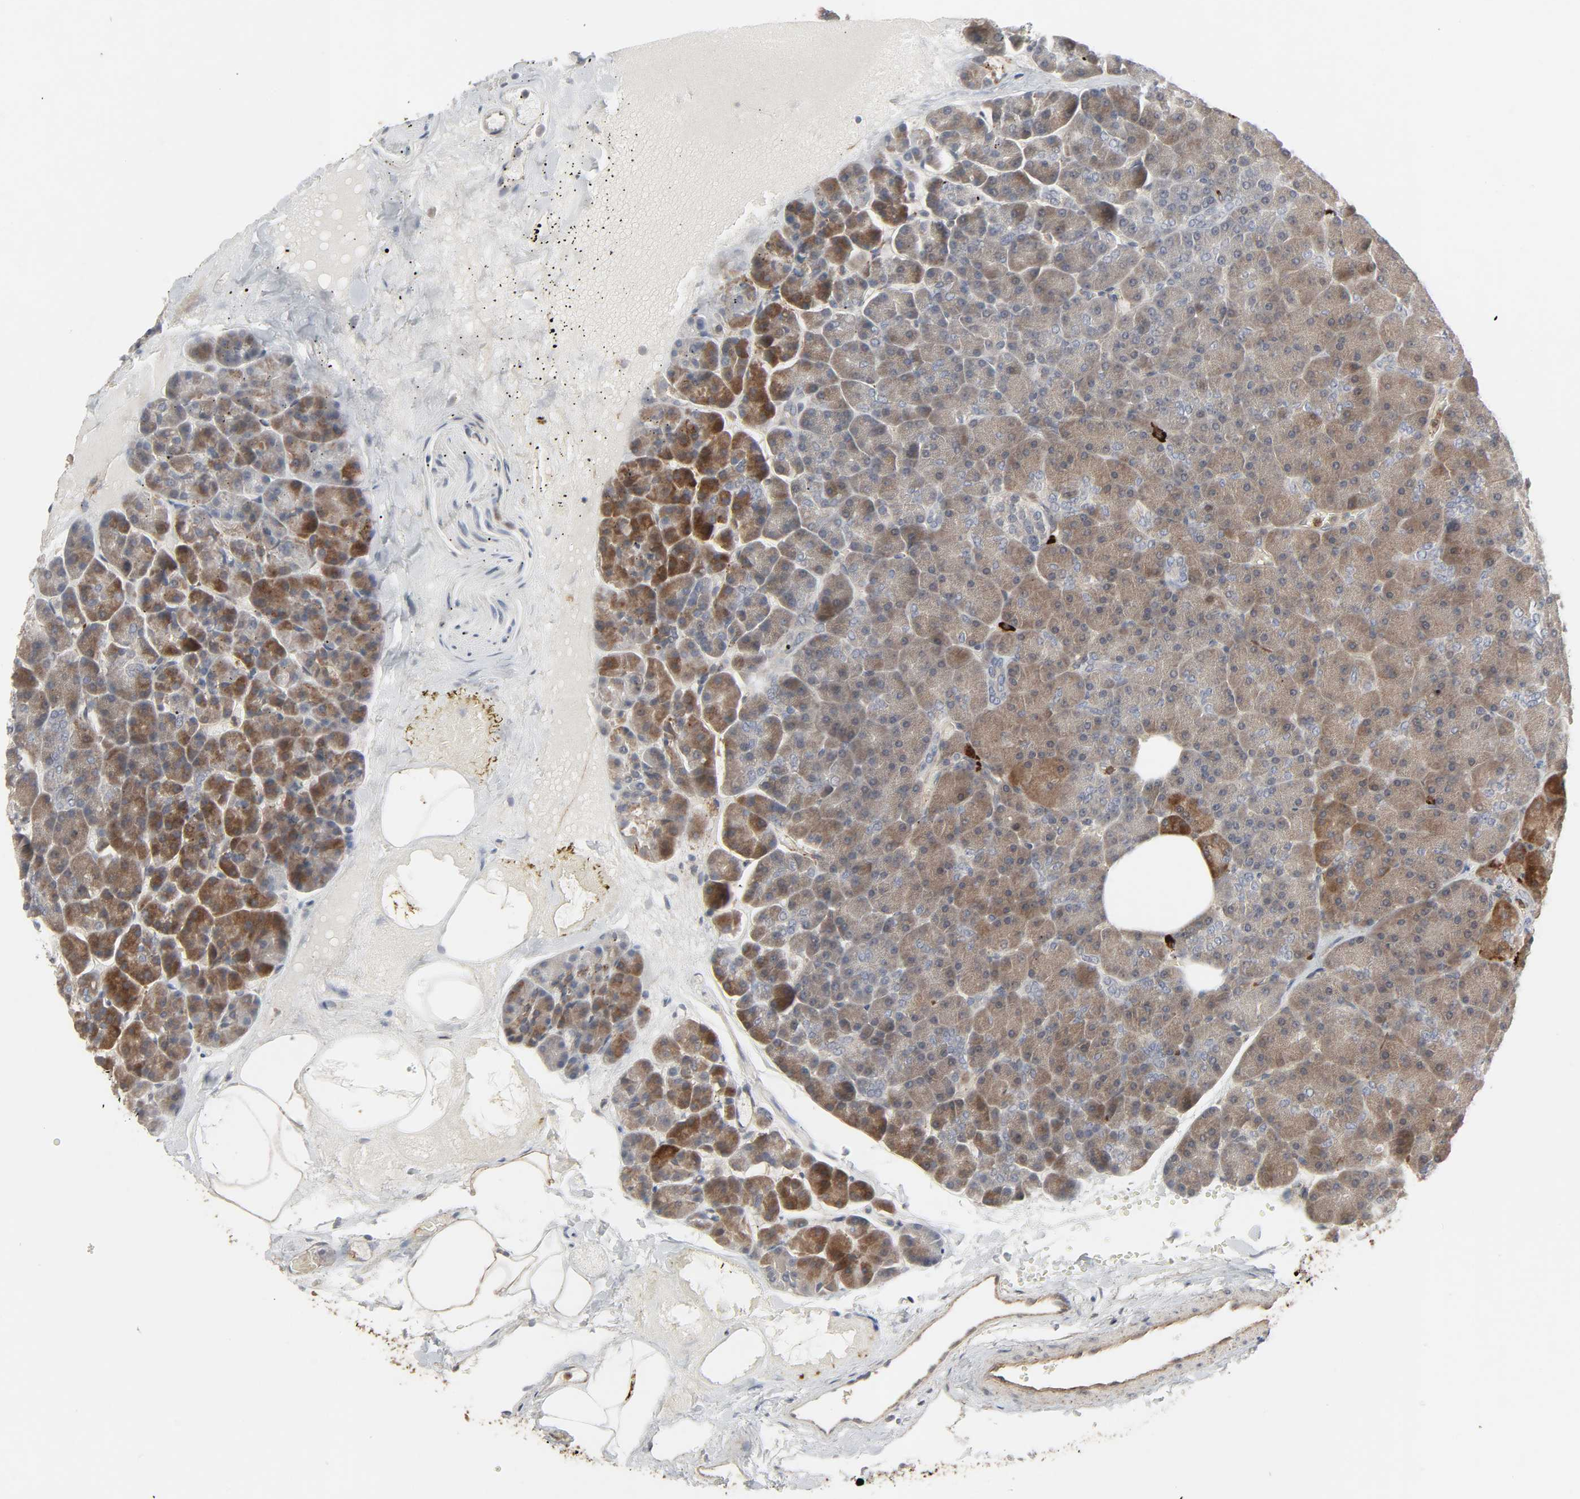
{"staining": {"intensity": "moderate", "quantity": ">75%", "location": "cytoplasmic/membranous"}, "tissue": "pancreas", "cell_type": "Exocrine glandular cells", "image_type": "normal", "snomed": [{"axis": "morphology", "description": "Normal tissue, NOS"}, {"axis": "topography", "description": "Pancreas"}], "caption": "This micrograph shows immunohistochemistry staining of normal pancreas, with medium moderate cytoplasmic/membranous expression in approximately >75% of exocrine glandular cells.", "gene": "ADCY4", "patient": {"sex": "female", "age": 35}}